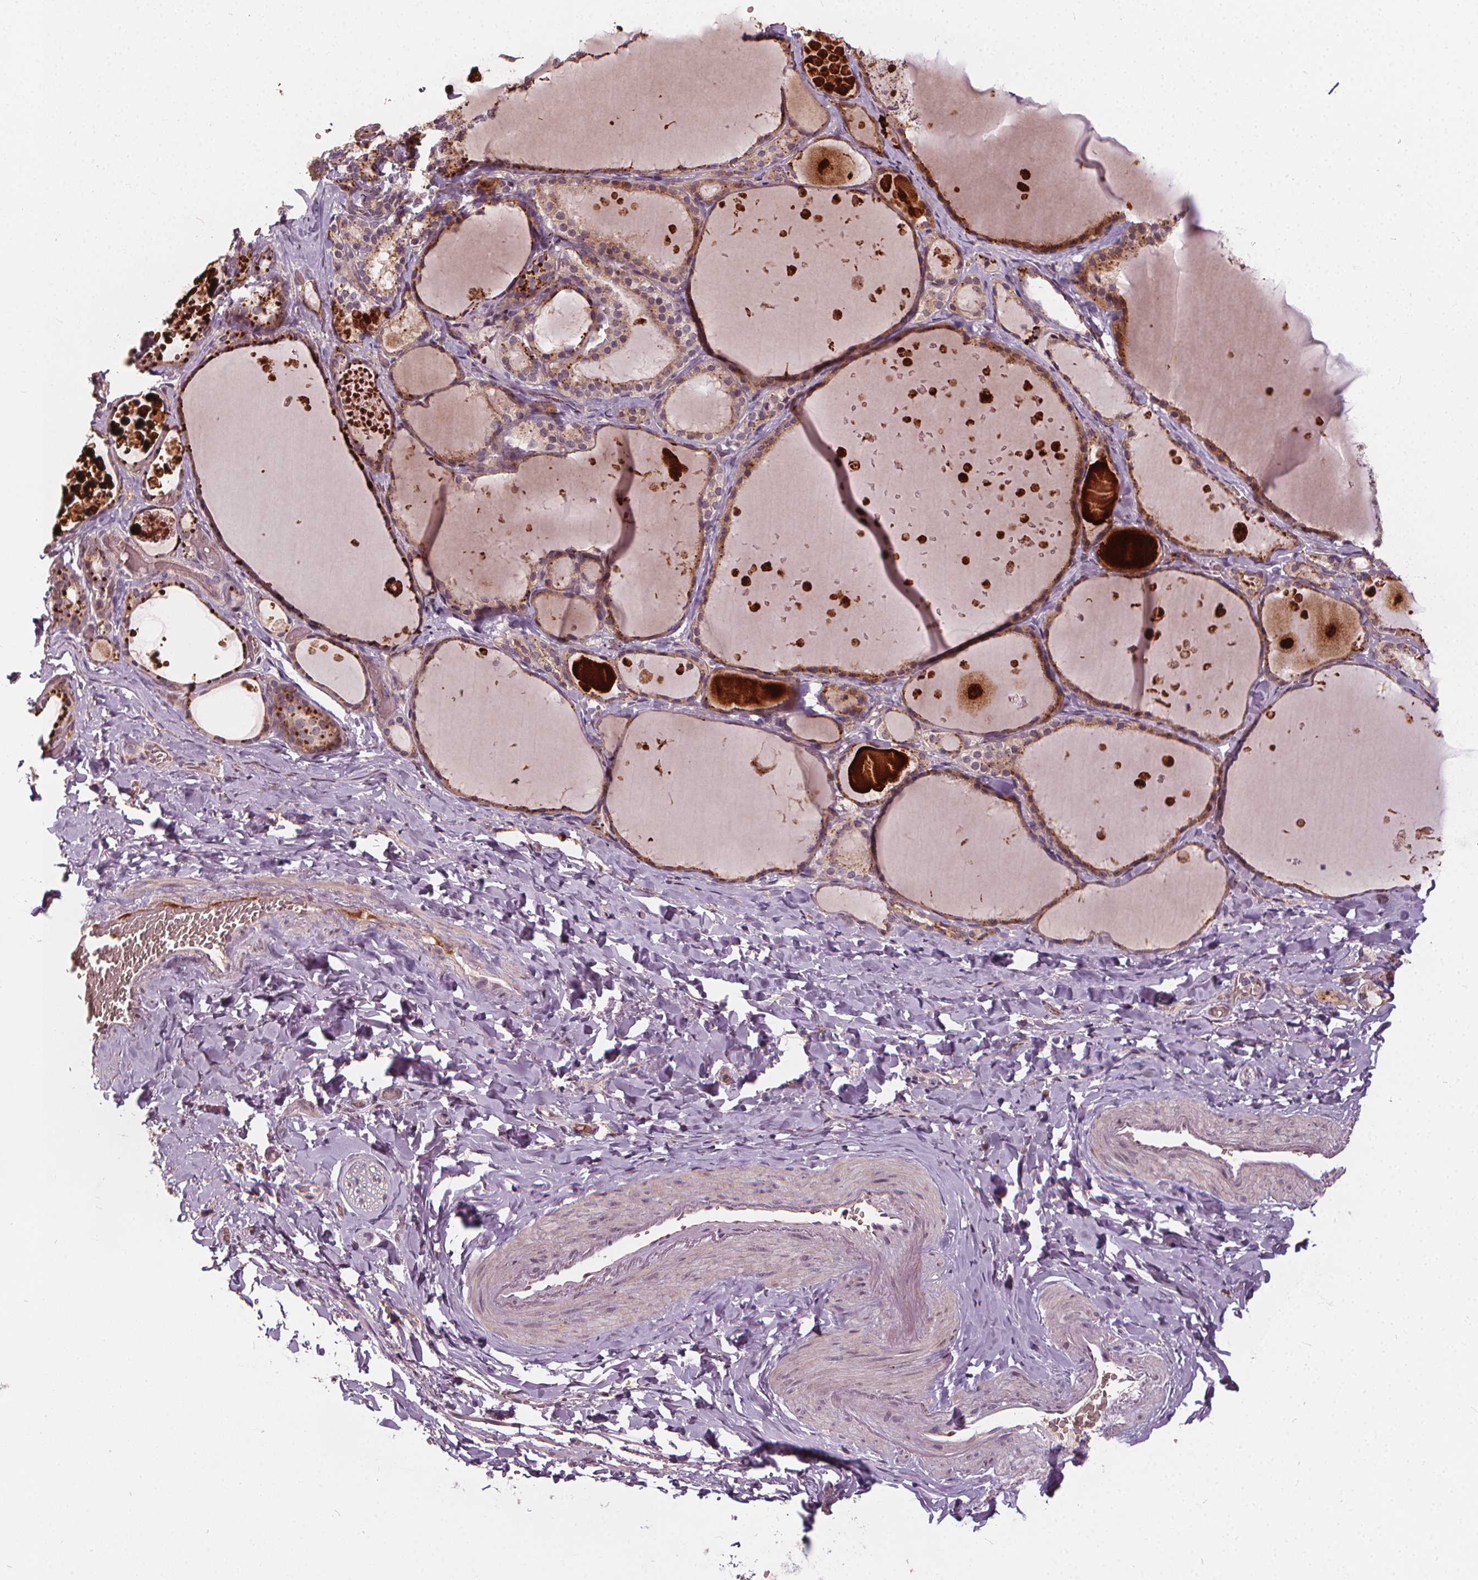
{"staining": {"intensity": "moderate", "quantity": ">75%", "location": "cytoplasmic/membranous"}, "tissue": "thyroid gland", "cell_type": "Glandular cells", "image_type": "normal", "snomed": [{"axis": "morphology", "description": "Normal tissue, NOS"}, {"axis": "topography", "description": "Thyroid gland"}], "caption": "Approximately >75% of glandular cells in benign human thyroid gland show moderate cytoplasmic/membranous protein staining as visualized by brown immunohistochemical staining.", "gene": "IPO13", "patient": {"sex": "female", "age": 56}}